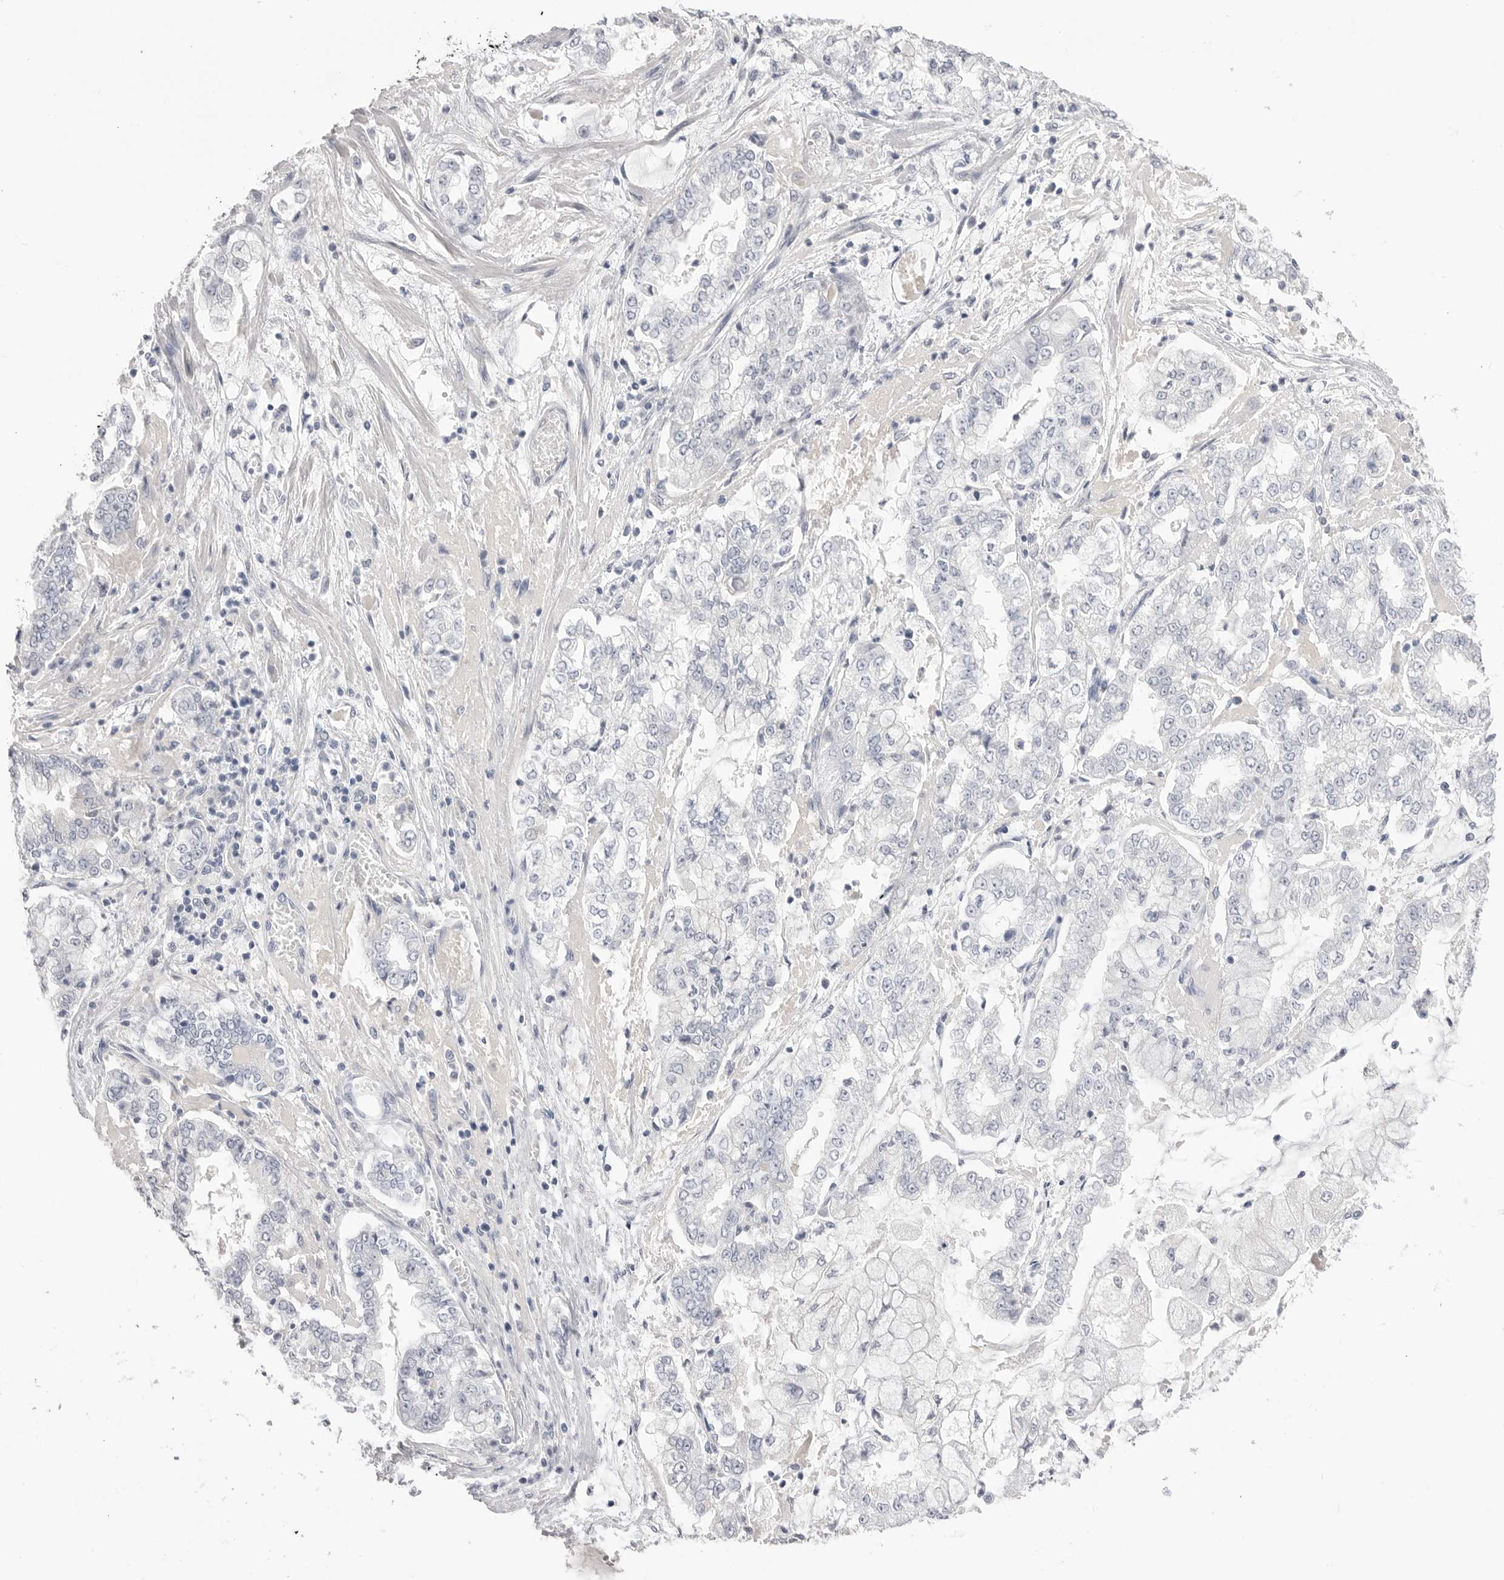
{"staining": {"intensity": "negative", "quantity": "none", "location": "none"}, "tissue": "stomach cancer", "cell_type": "Tumor cells", "image_type": "cancer", "snomed": [{"axis": "morphology", "description": "Adenocarcinoma, NOS"}, {"axis": "topography", "description": "Stomach"}], "caption": "Immunohistochemistry (IHC) histopathology image of neoplastic tissue: human stomach cancer (adenocarcinoma) stained with DAB demonstrates no significant protein staining in tumor cells.", "gene": "CPB1", "patient": {"sex": "male", "age": 76}}